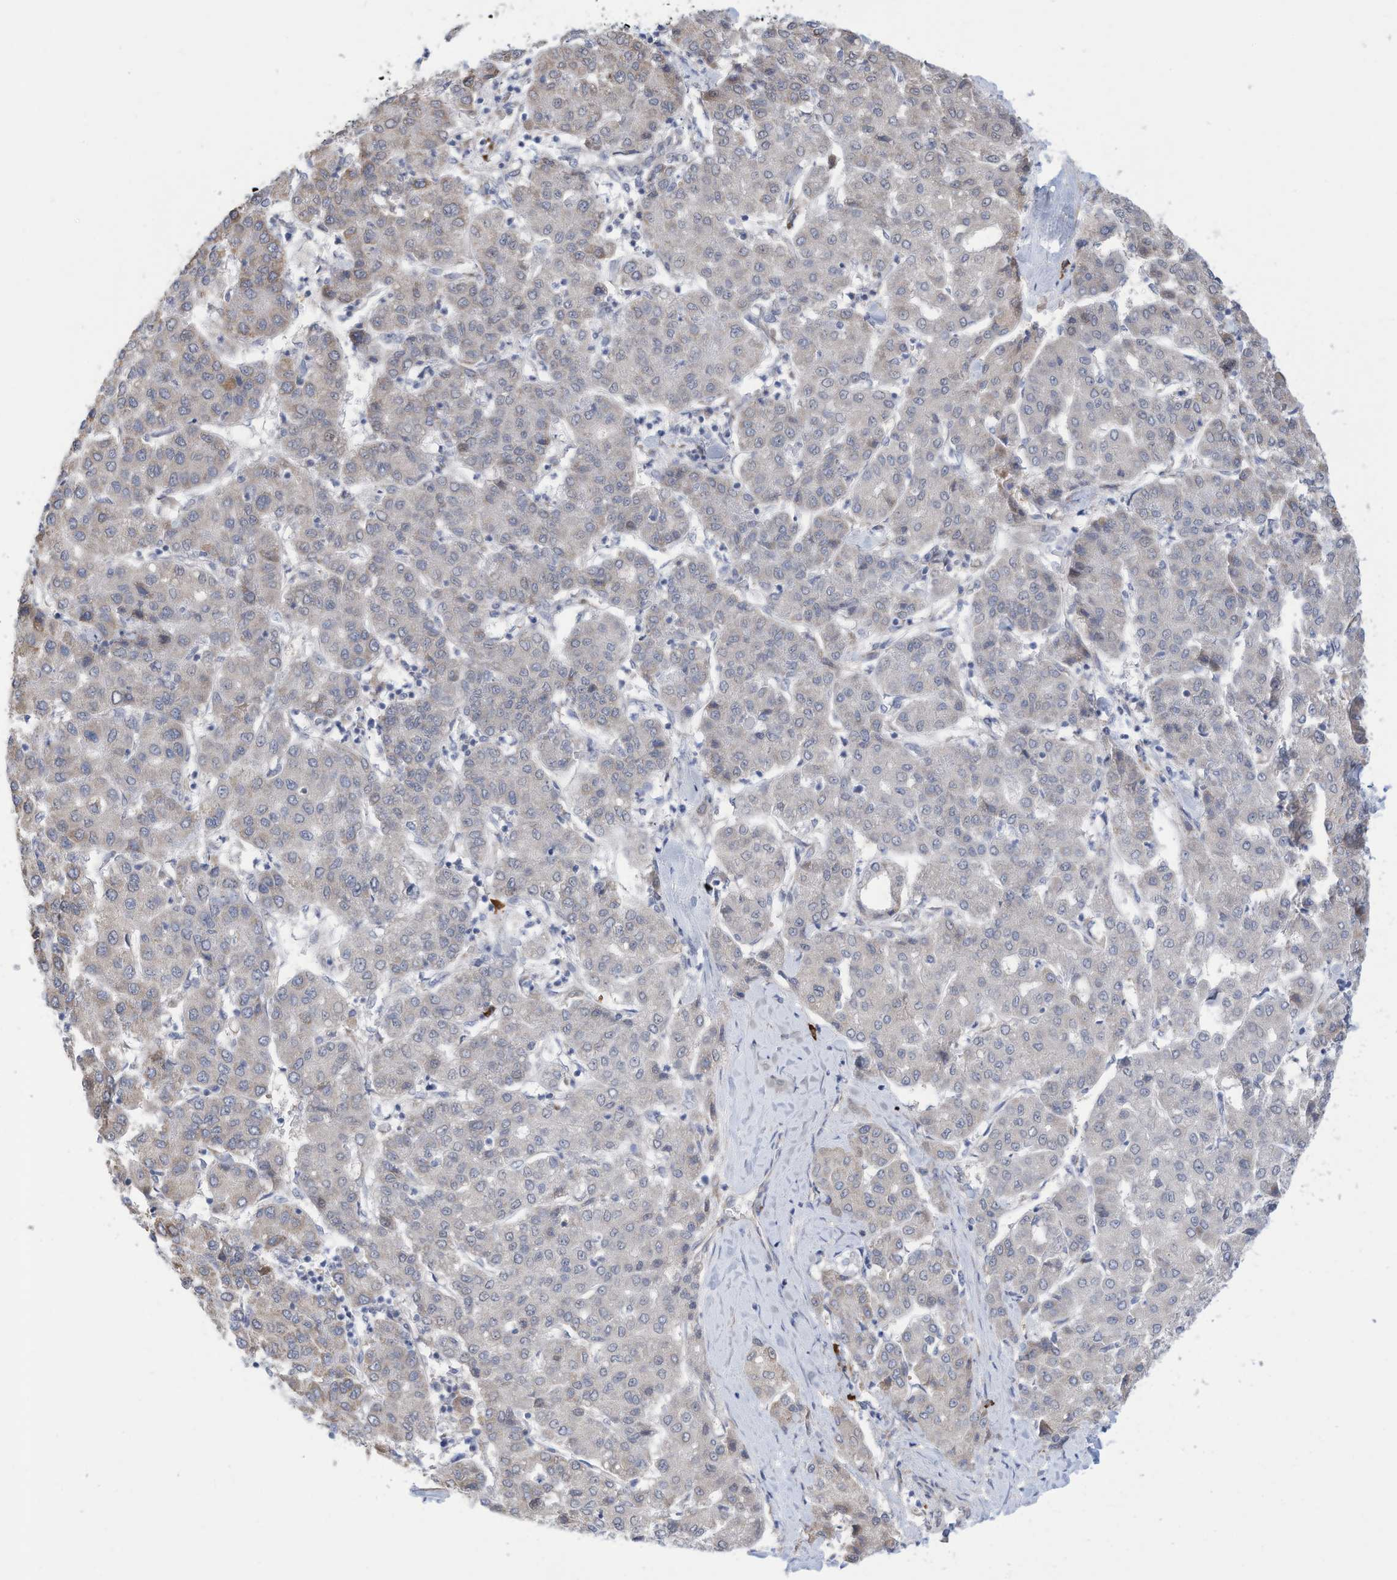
{"staining": {"intensity": "weak", "quantity": "<25%", "location": "cytoplasmic/membranous"}, "tissue": "liver cancer", "cell_type": "Tumor cells", "image_type": "cancer", "snomed": [{"axis": "morphology", "description": "Carcinoma, Hepatocellular, NOS"}, {"axis": "topography", "description": "Liver"}], "caption": "DAB (3,3'-diaminobenzidine) immunohistochemical staining of human liver cancer (hepatocellular carcinoma) shows no significant staining in tumor cells.", "gene": "ZNF292", "patient": {"sex": "male", "age": 65}}